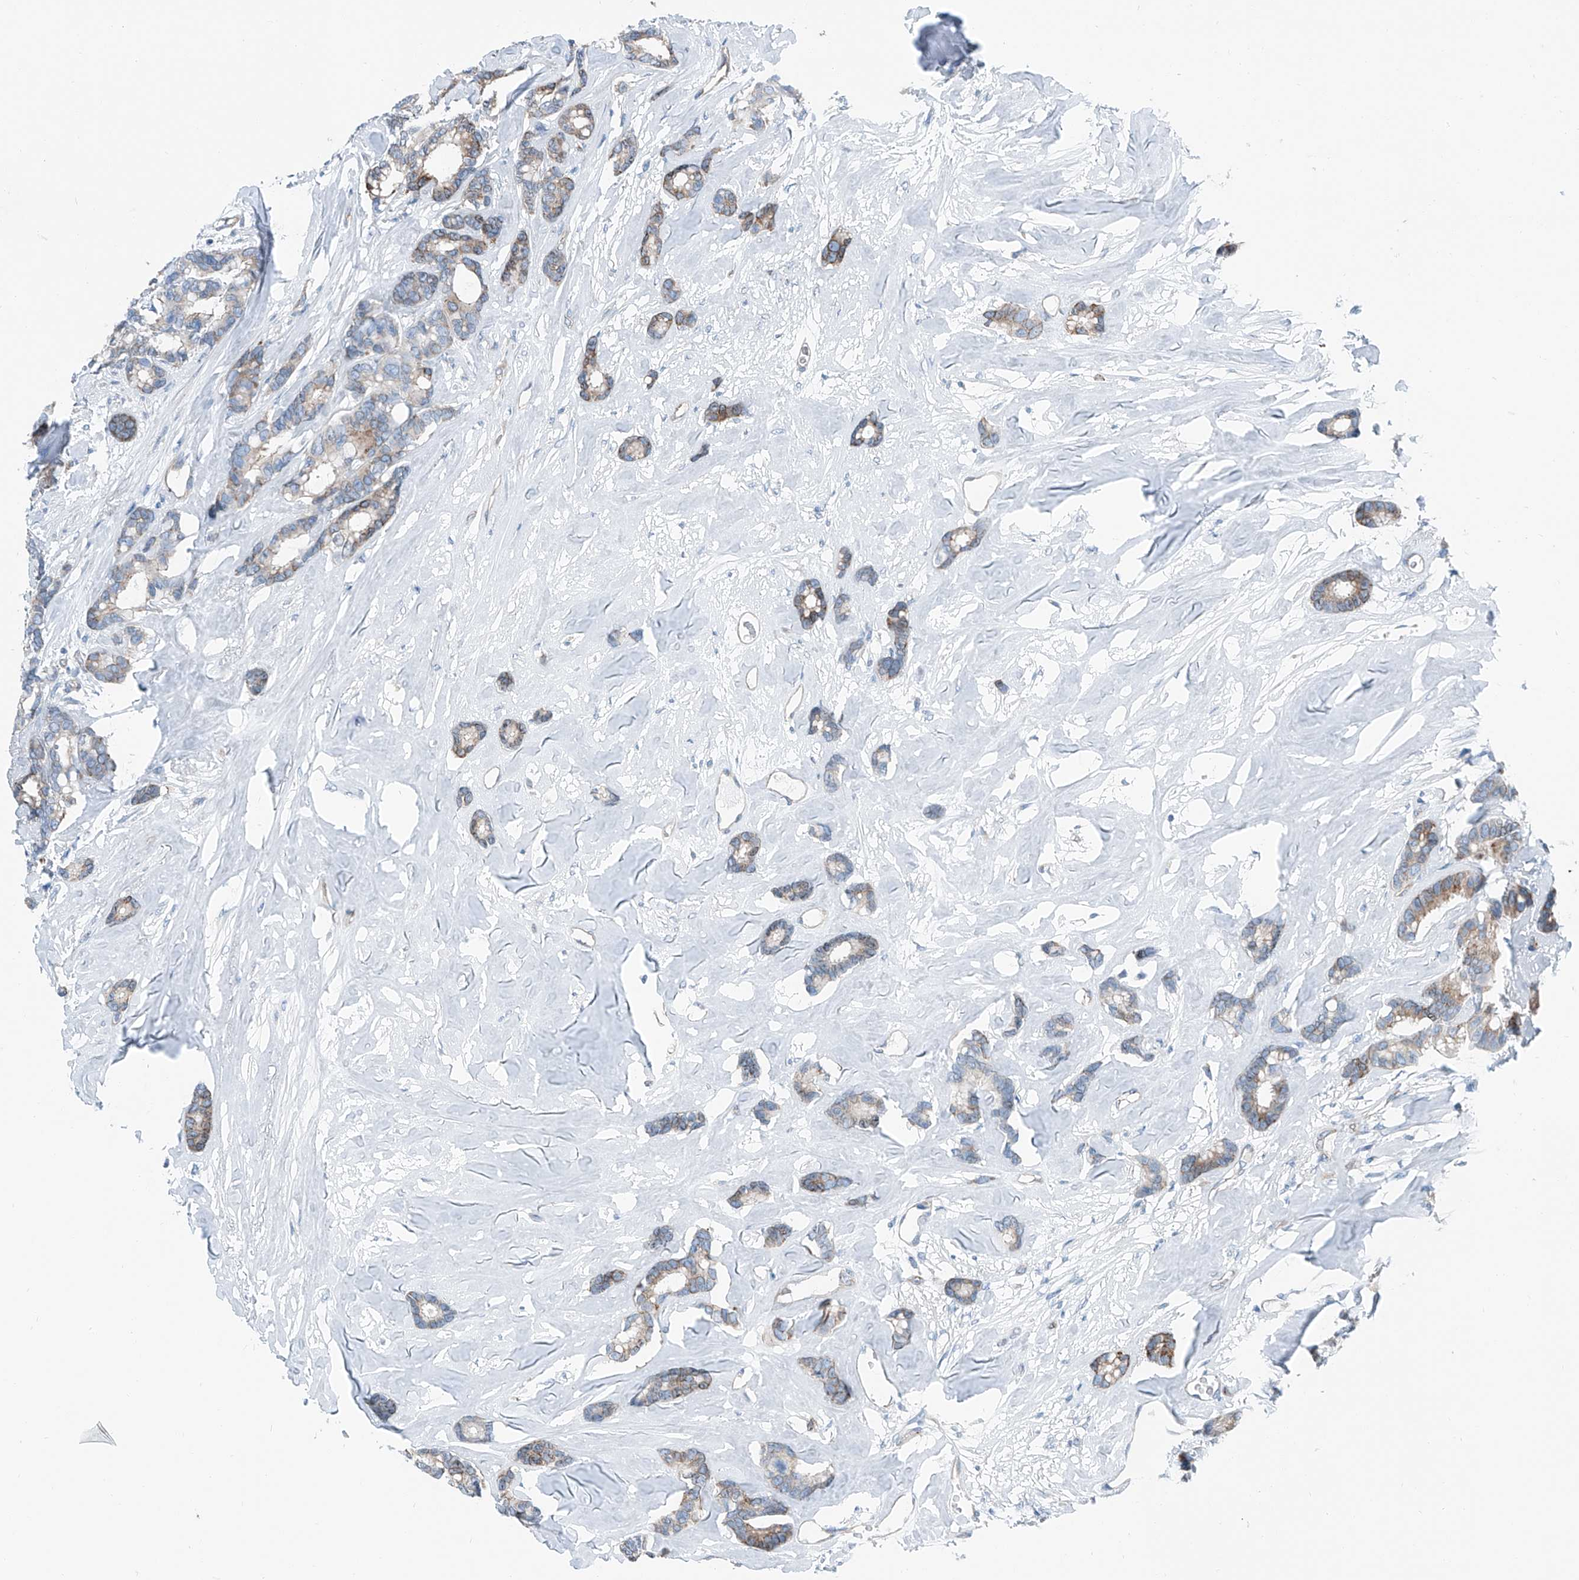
{"staining": {"intensity": "moderate", "quantity": "25%-75%", "location": "cytoplasmic/membranous"}, "tissue": "breast cancer", "cell_type": "Tumor cells", "image_type": "cancer", "snomed": [{"axis": "morphology", "description": "Duct carcinoma"}, {"axis": "topography", "description": "Breast"}], "caption": "Immunohistochemistry image of neoplastic tissue: human breast invasive ductal carcinoma stained using IHC reveals medium levels of moderate protein expression localized specifically in the cytoplasmic/membranous of tumor cells, appearing as a cytoplasmic/membranous brown color.", "gene": "THEMIS2", "patient": {"sex": "female", "age": 87}}